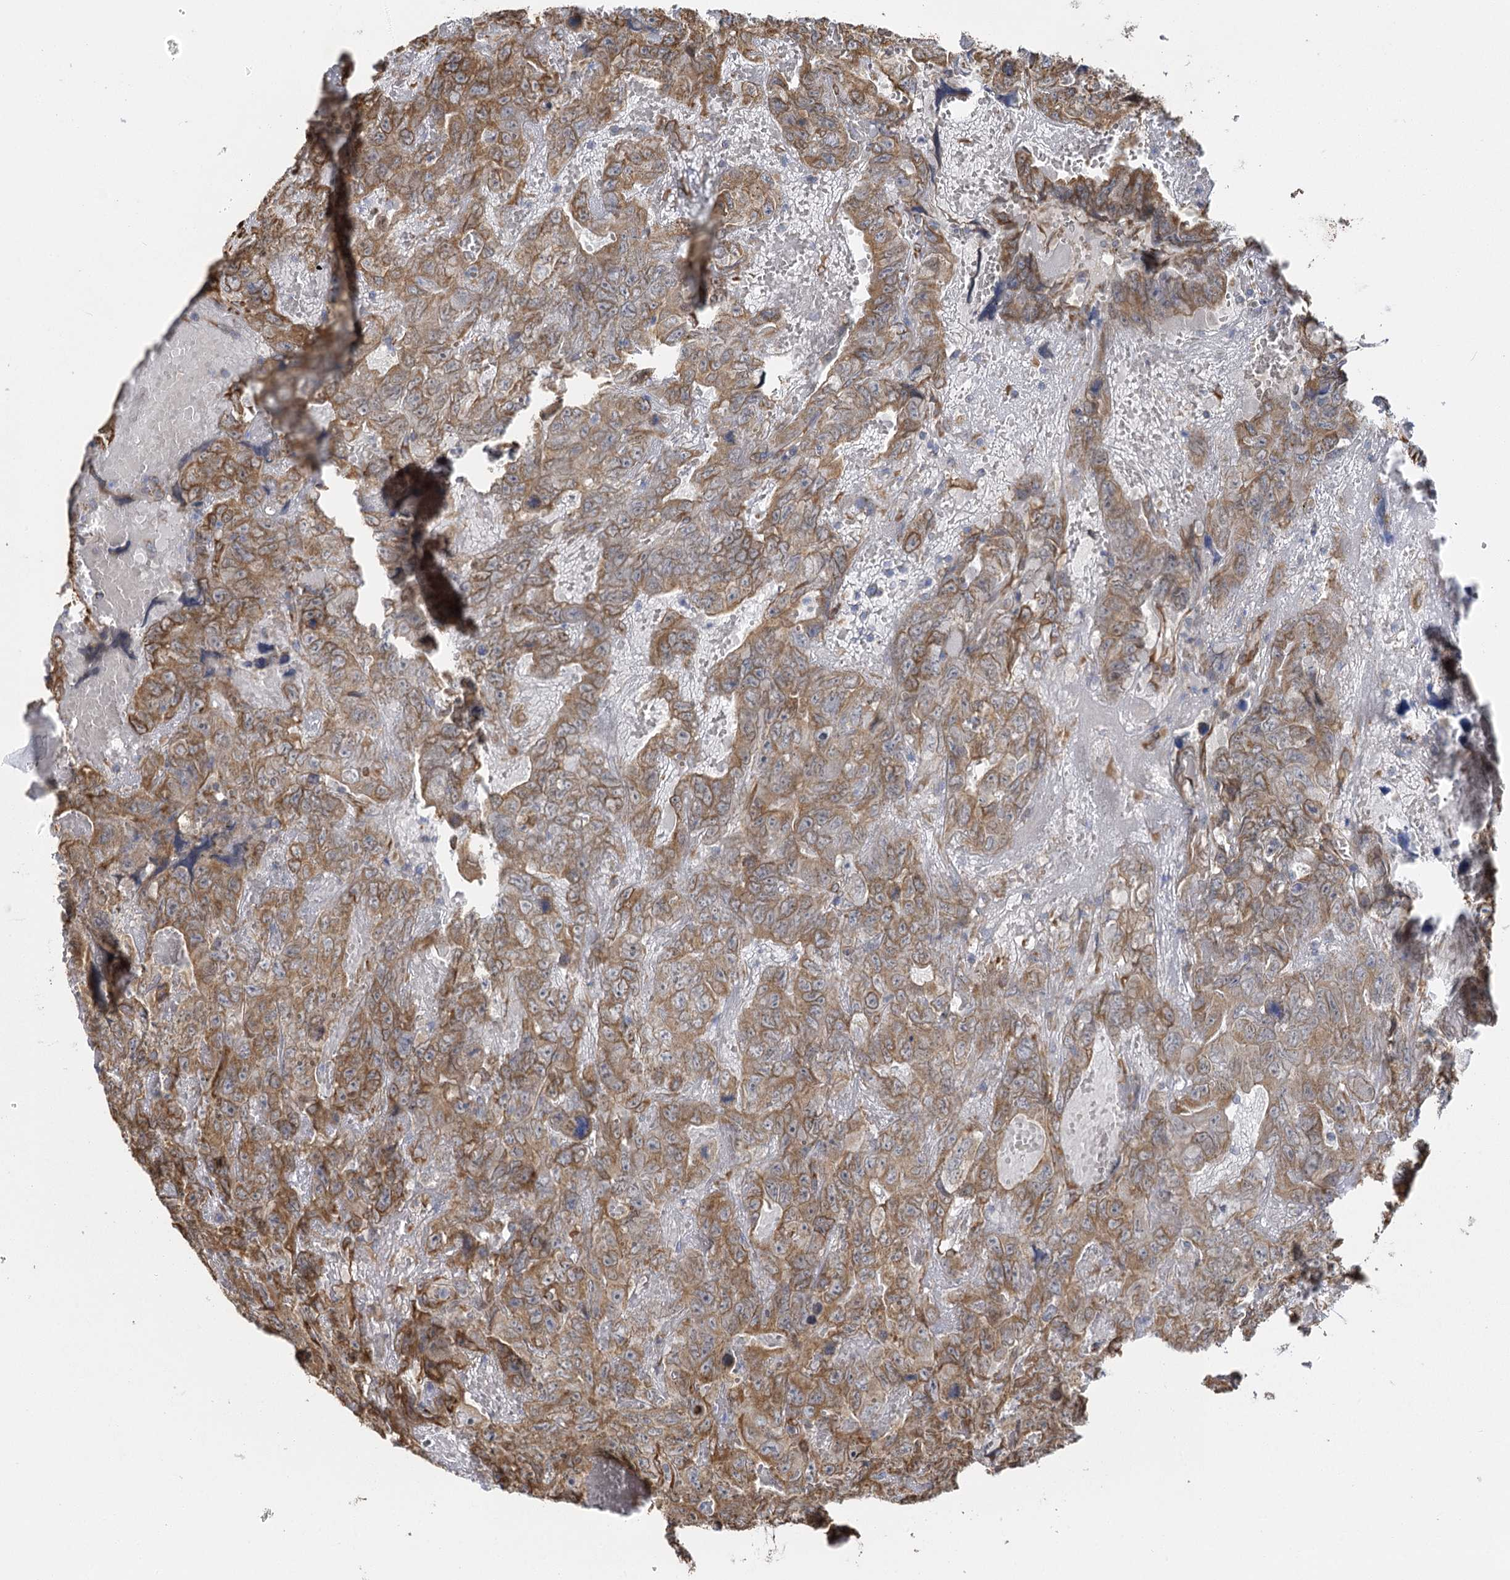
{"staining": {"intensity": "moderate", "quantity": ">75%", "location": "cytoplasmic/membranous"}, "tissue": "testis cancer", "cell_type": "Tumor cells", "image_type": "cancer", "snomed": [{"axis": "morphology", "description": "Carcinoma, Embryonal, NOS"}, {"axis": "topography", "description": "Testis"}], "caption": "Protein expression analysis of testis cancer reveals moderate cytoplasmic/membranous positivity in approximately >75% of tumor cells.", "gene": "IL11RA", "patient": {"sex": "male", "age": 45}}